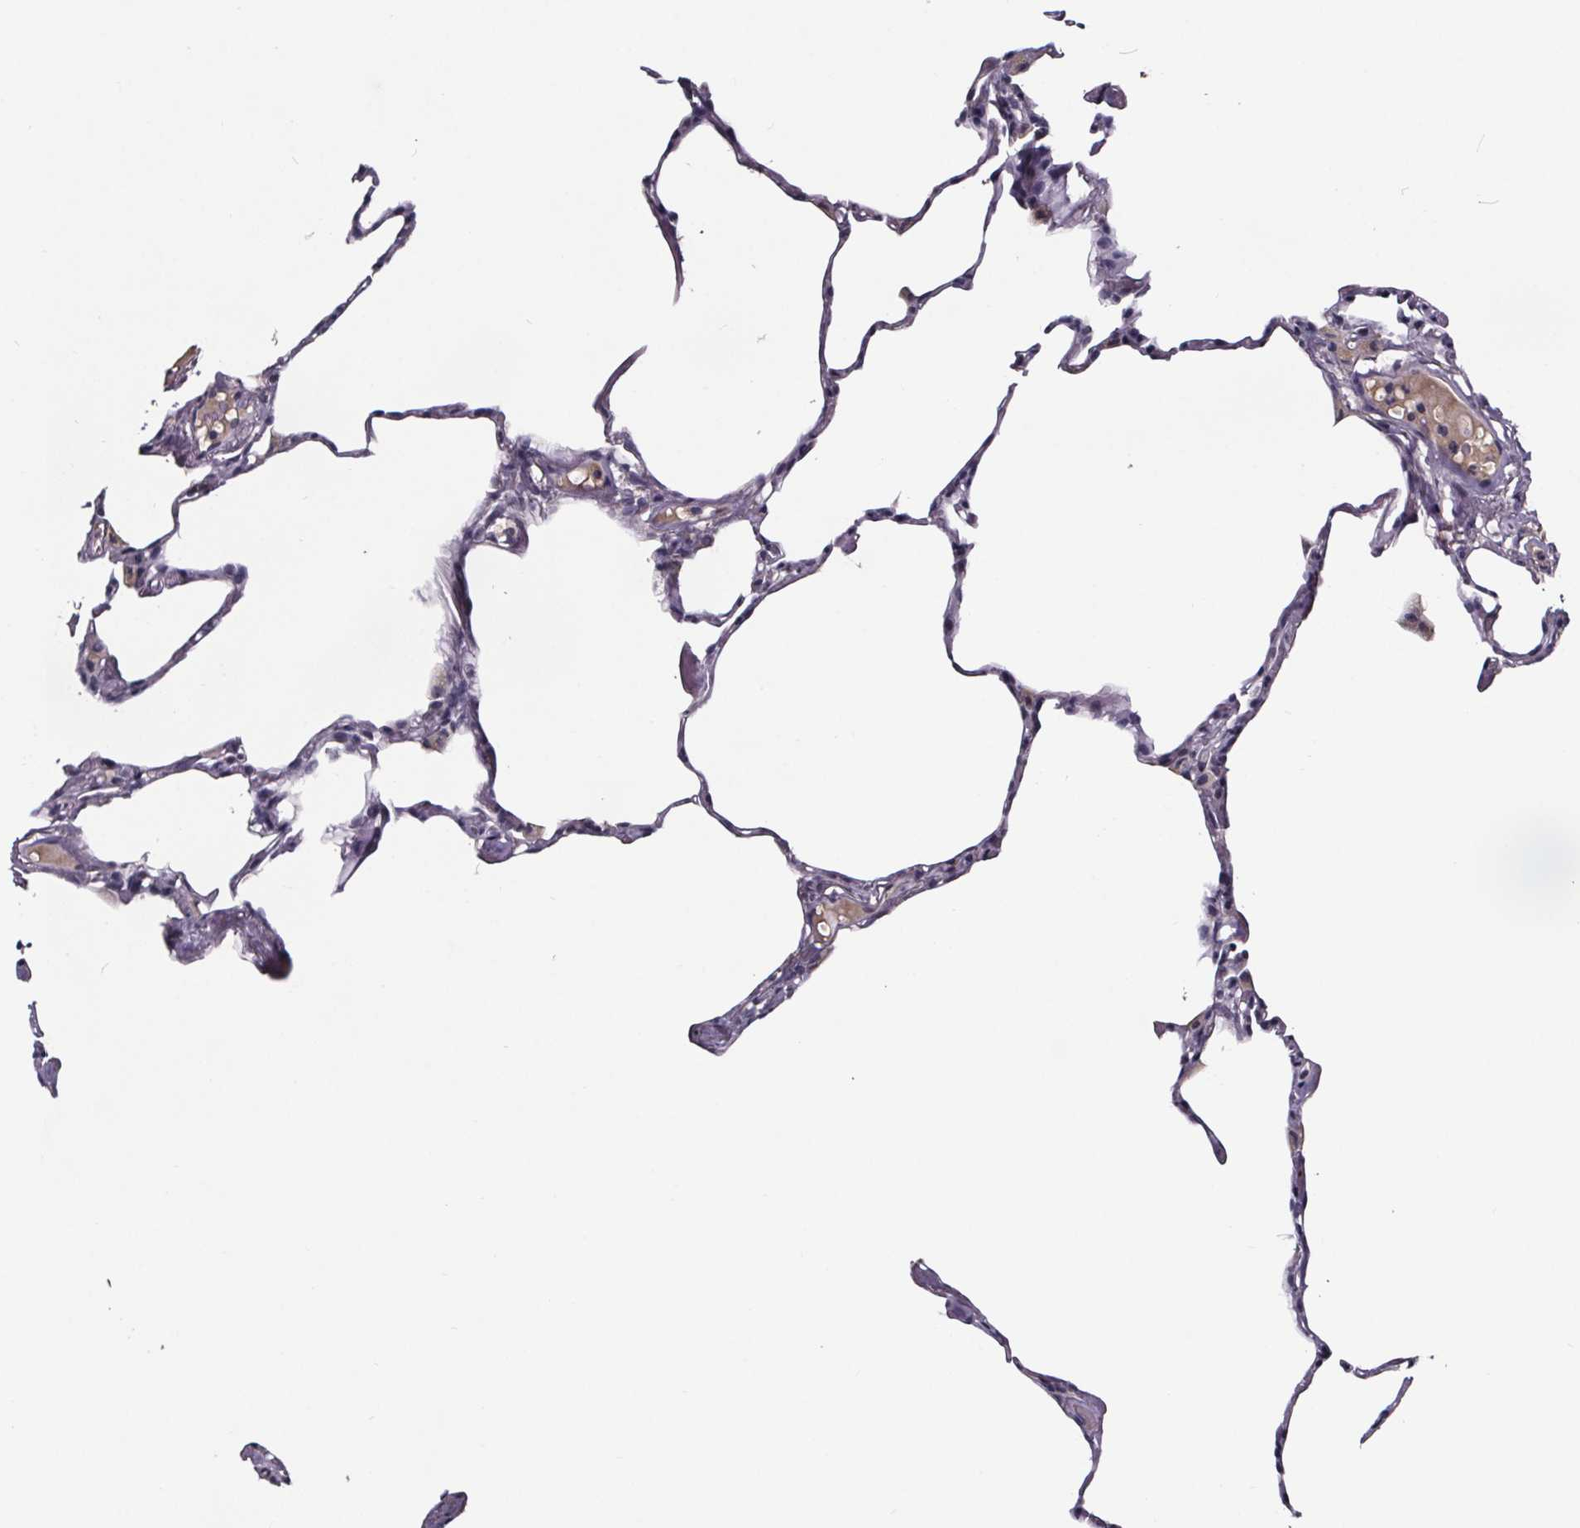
{"staining": {"intensity": "moderate", "quantity": "<25%", "location": "nuclear"}, "tissue": "lung", "cell_type": "Alveolar cells", "image_type": "normal", "snomed": [{"axis": "morphology", "description": "Normal tissue, NOS"}, {"axis": "topography", "description": "Lung"}], "caption": "DAB (3,3'-diaminobenzidine) immunohistochemical staining of normal lung demonstrates moderate nuclear protein expression in approximately <25% of alveolar cells. (DAB IHC, brown staining for protein, blue staining for nuclei).", "gene": "NPHP4", "patient": {"sex": "male", "age": 65}}